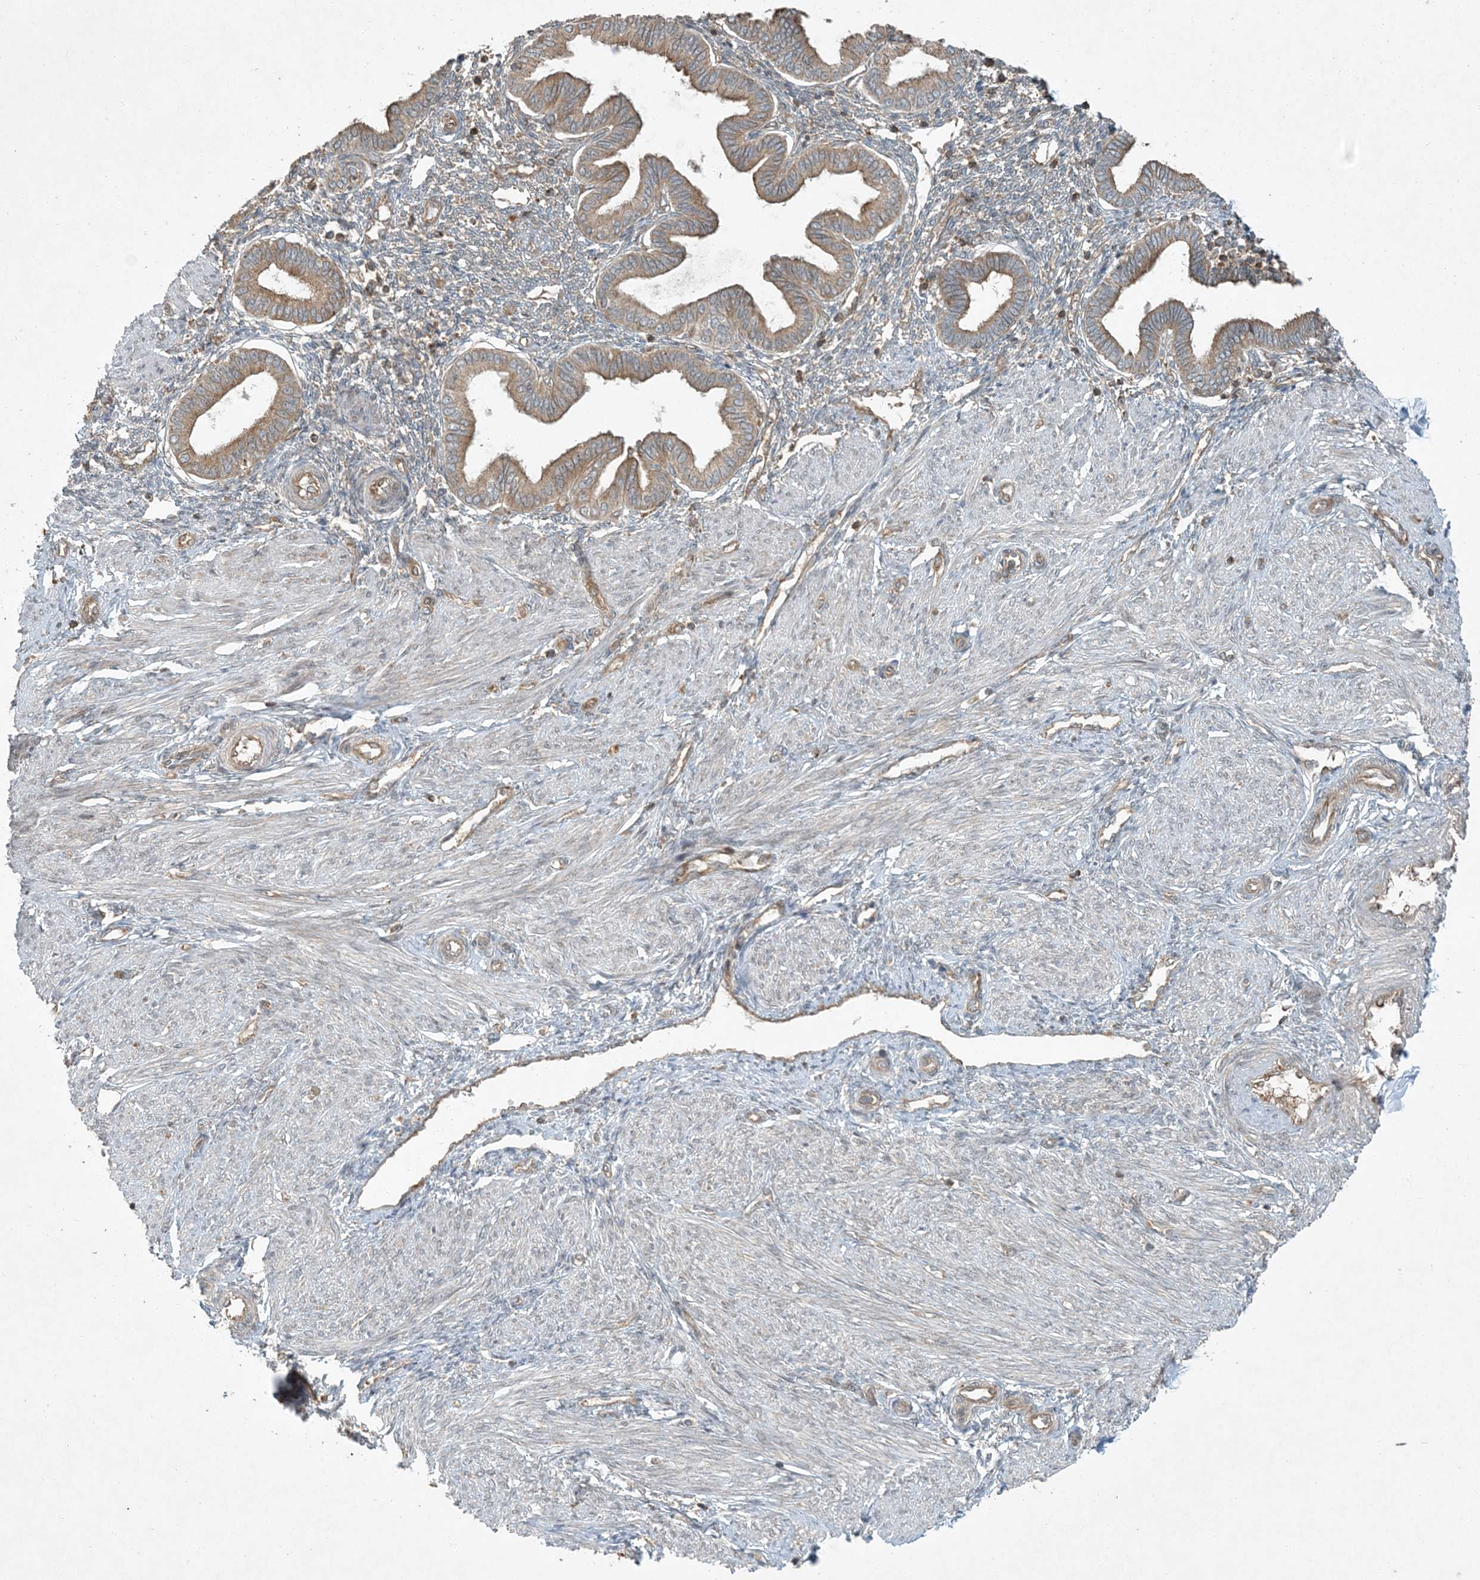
{"staining": {"intensity": "moderate", "quantity": "25%-75%", "location": "cytoplasmic/membranous"}, "tissue": "endometrium", "cell_type": "Cells in endometrial stroma", "image_type": "normal", "snomed": [{"axis": "morphology", "description": "Normal tissue, NOS"}, {"axis": "topography", "description": "Endometrium"}], "caption": "Unremarkable endometrium displays moderate cytoplasmic/membranous expression in about 25%-75% of cells in endometrial stroma, visualized by immunohistochemistry.", "gene": "COMMD8", "patient": {"sex": "female", "age": 53}}